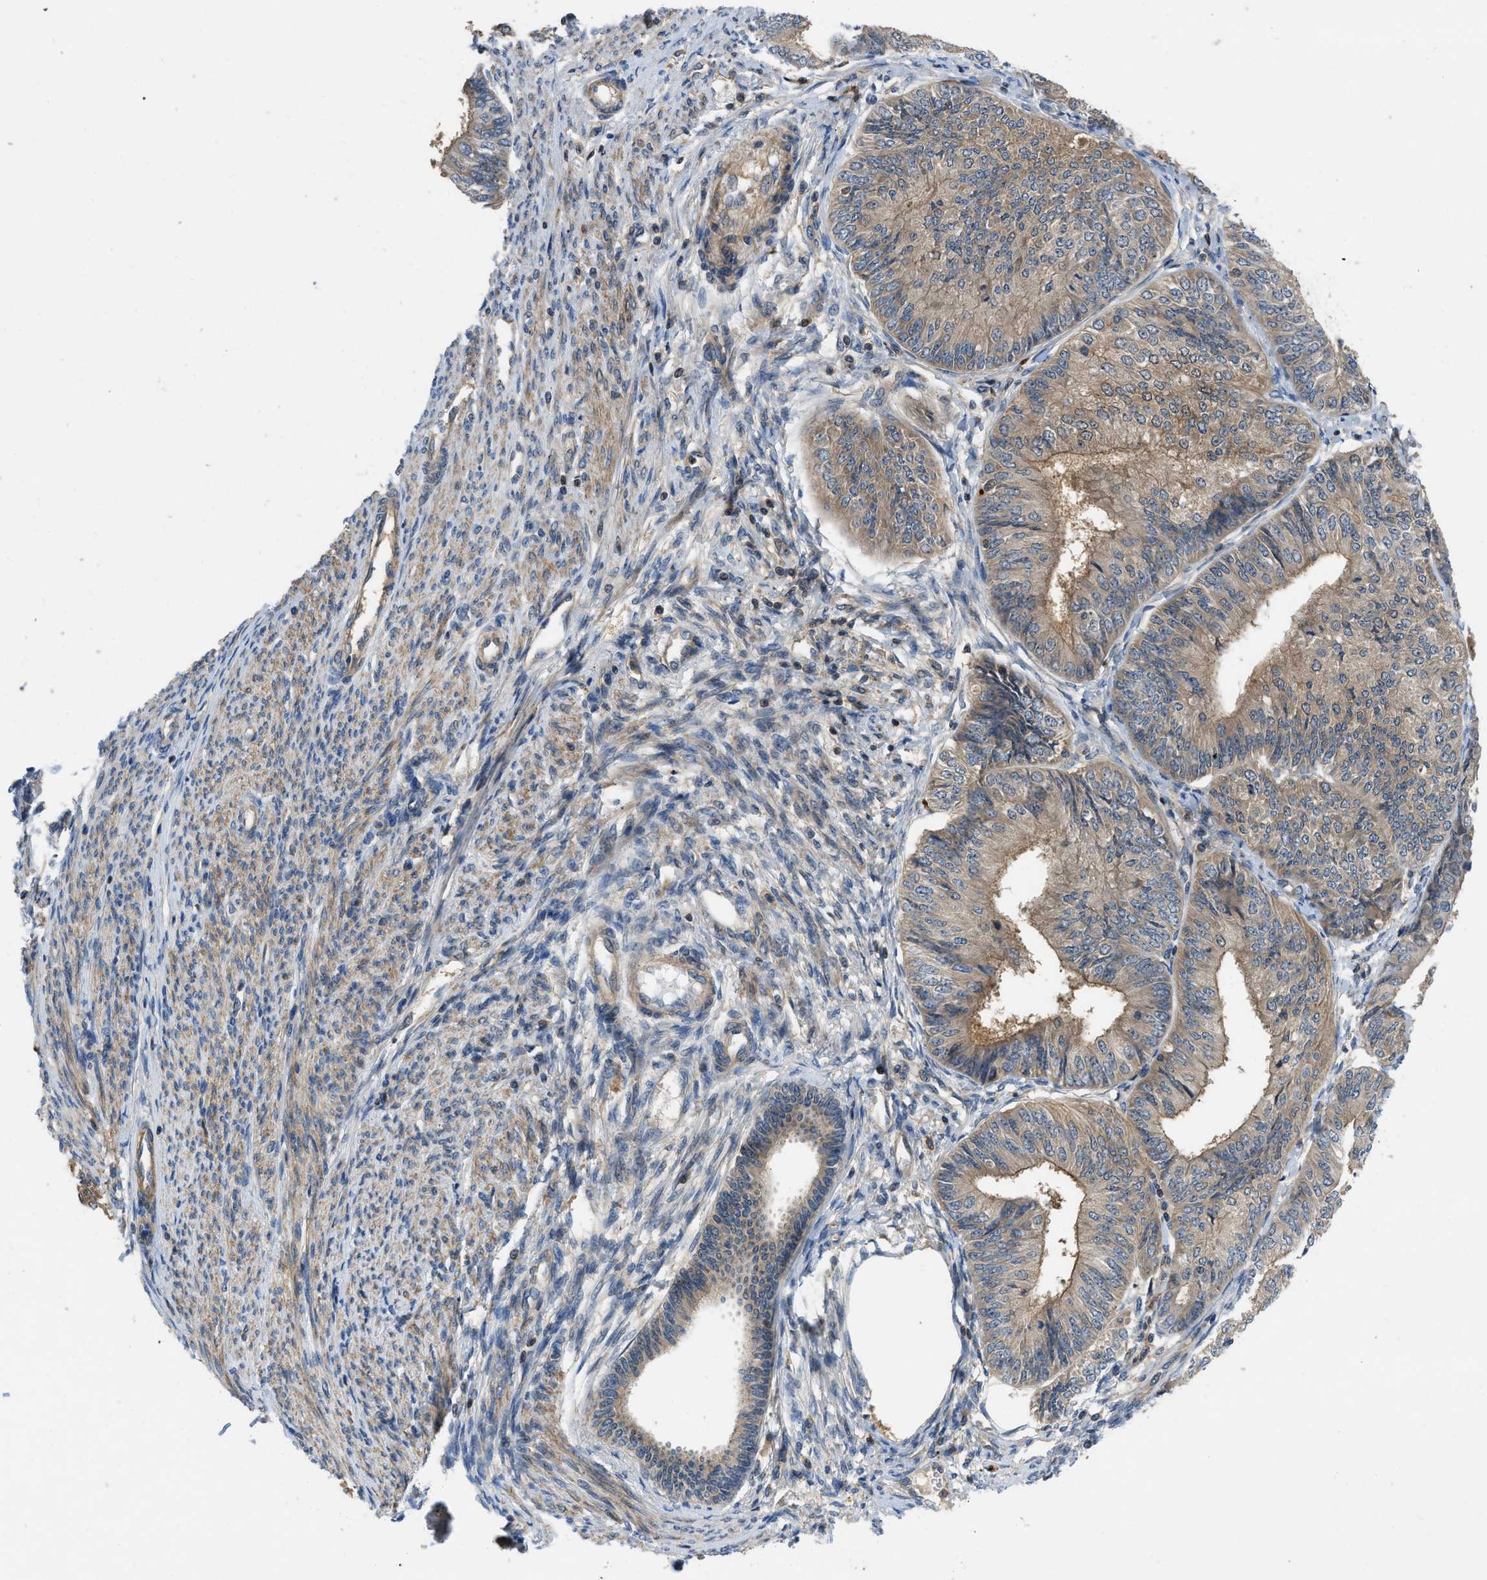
{"staining": {"intensity": "moderate", "quantity": "25%-75%", "location": "cytoplasmic/membranous"}, "tissue": "endometrial cancer", "cell_type": "Tumor cells", "image_type": "cancer", "snomed": [{"axis": "morphology", "description": "Adenocarcinoma, NOS"}, {"axis": "topography", "description": "Endometrium"}], "caption": "Protein expression by immunohistochemistry (IHC) demonstrates moderate cytoplasmic/membranous expression in approximately 25%-75% of tumor cells in endometrial cancer (adenocarcinoma).", "gene": "GPR31", "patient": {"sex": "female", "age": 58}}